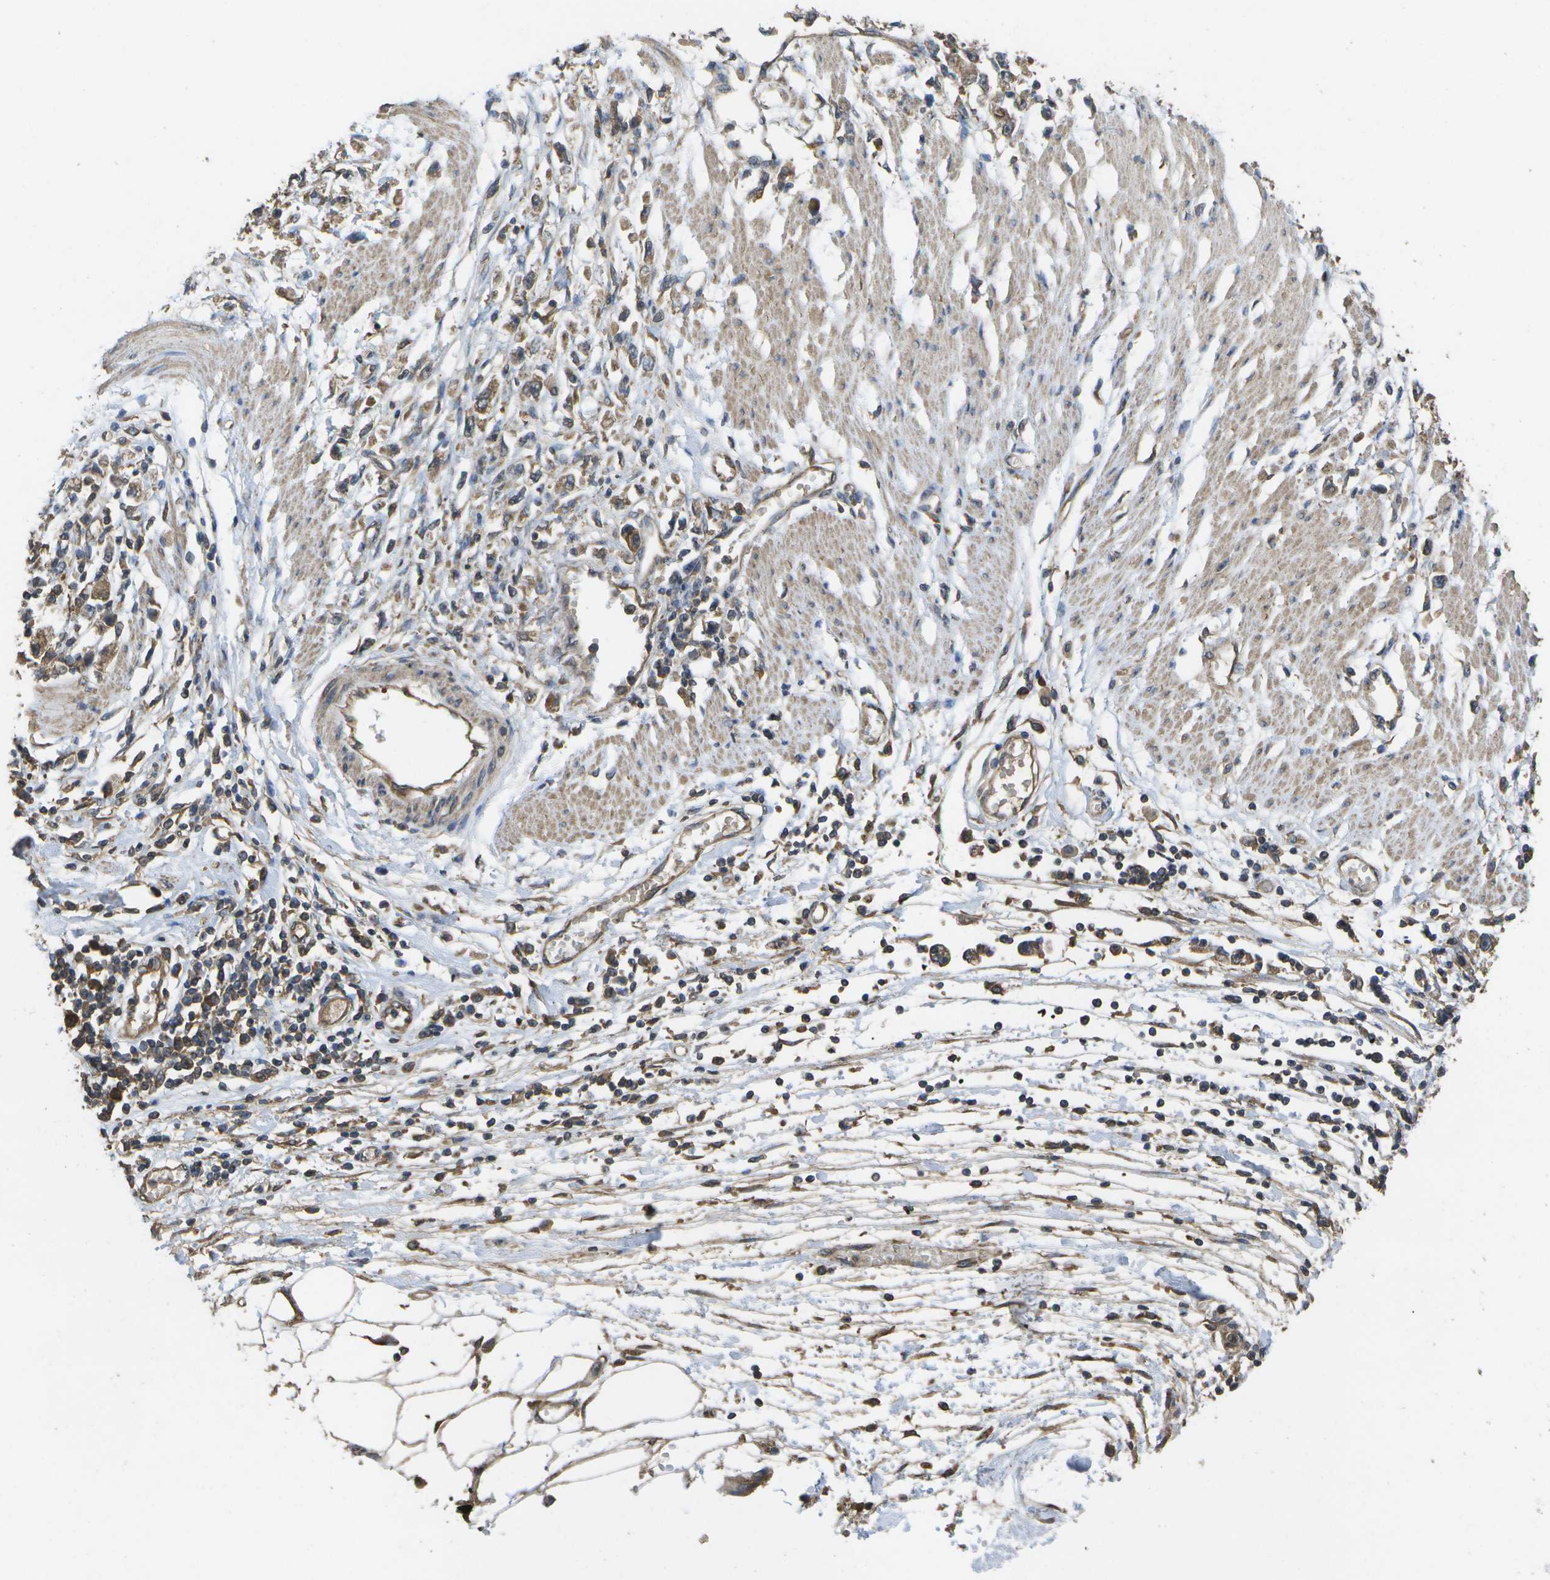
{"staining": {"intensity": "moderate", "quantity": ">75%", "location": "cytoplasmic/membranous"}, "tissue": "stomach cancer", "cell_type": "Tumor cells", "image_type": "cancer", "snomed": [{"axis": "morphology", "description": "Adenocarcinoma, NOS"}, {"axis": "topography", "description": "Stomach"}], "caption": "This image reveals stomach cancer (adenocarcinoma) stained with immunohistochemistry to label a protein in brown. The cytoplasmic/membranous of tumor cells show moderate positivity for the protein. Nuclei are counter-stained blue.", "gene": "SACS", "patient": {"sex": "female", "age": 59}}